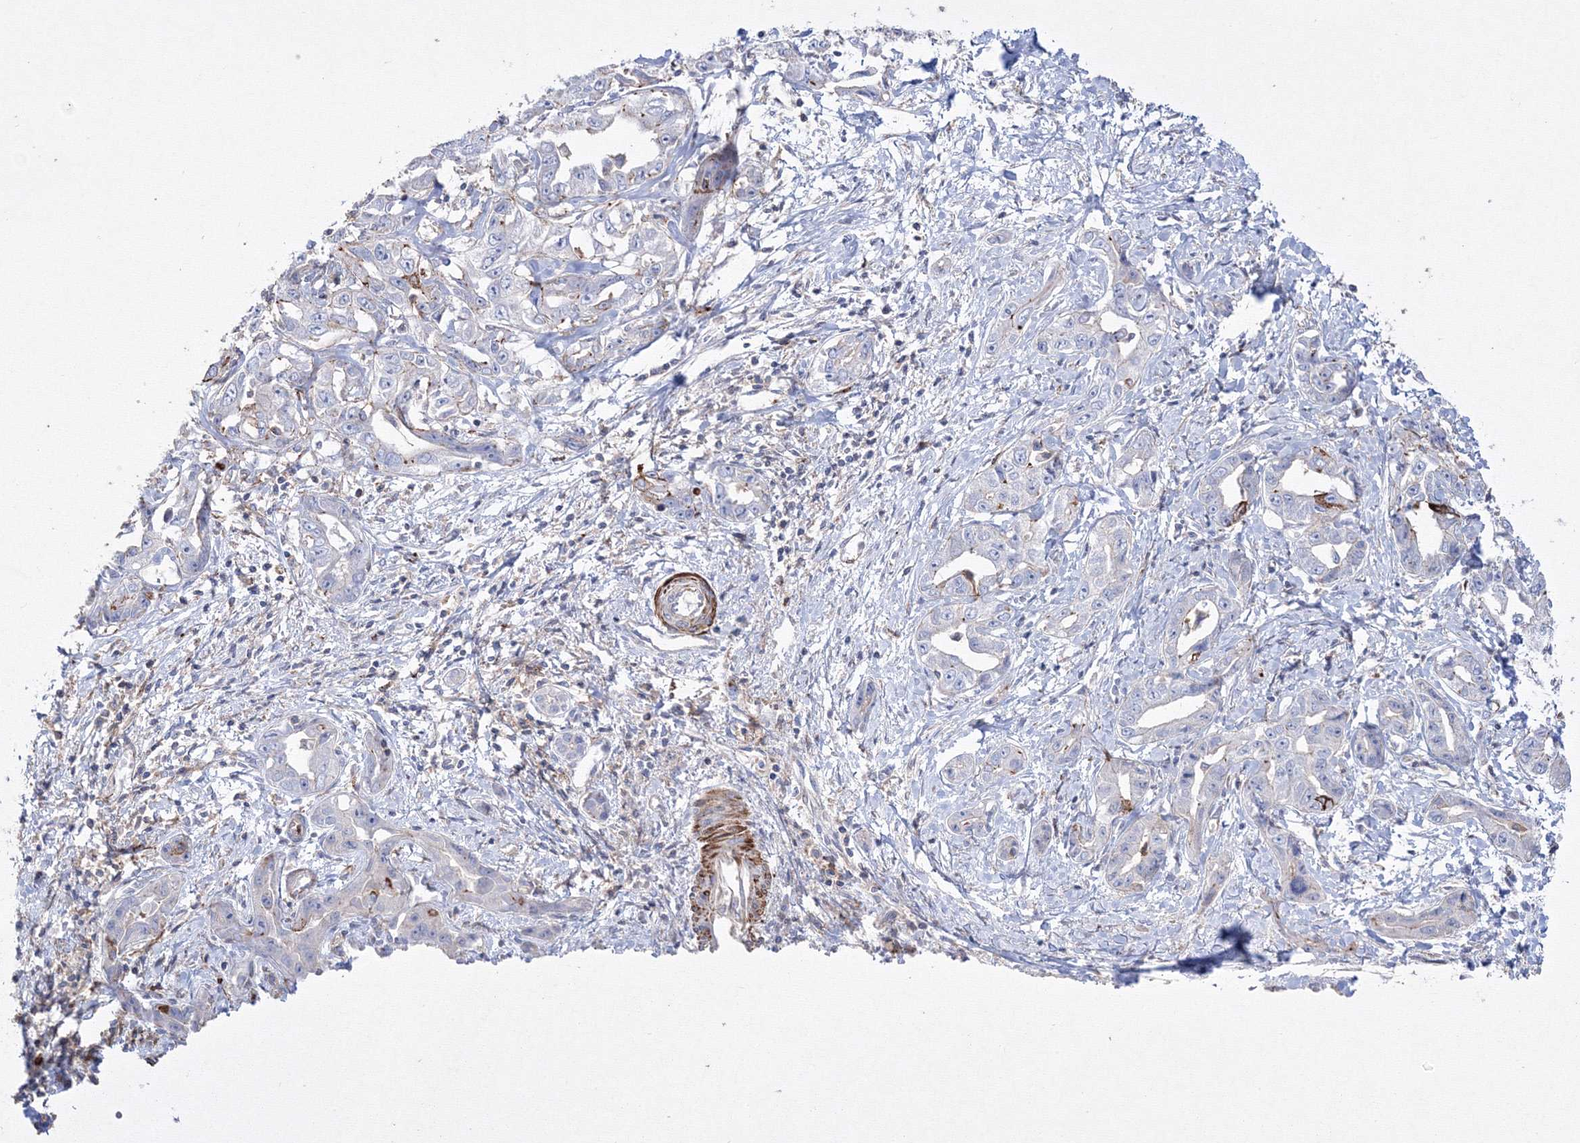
{"staining": {"intensity": "negative", "quantity": "none", "location": "none"}, "tissue": "liver cancer", "cell_type": "Tumor cells", "image_type": "cancer", "snomed": [{"axis": "morphology", "description": "Cholangiocarcinoma"}, {"axis": "topography", "description": "Liver"}], "caption": "Human liver cancer (cholangiocarcinoma) stained for a protein using immunohistochemistry exhibits no positivity in tumor cells.", "gene": "GPR82", "patient": {"sex": "male", "age": 59}}